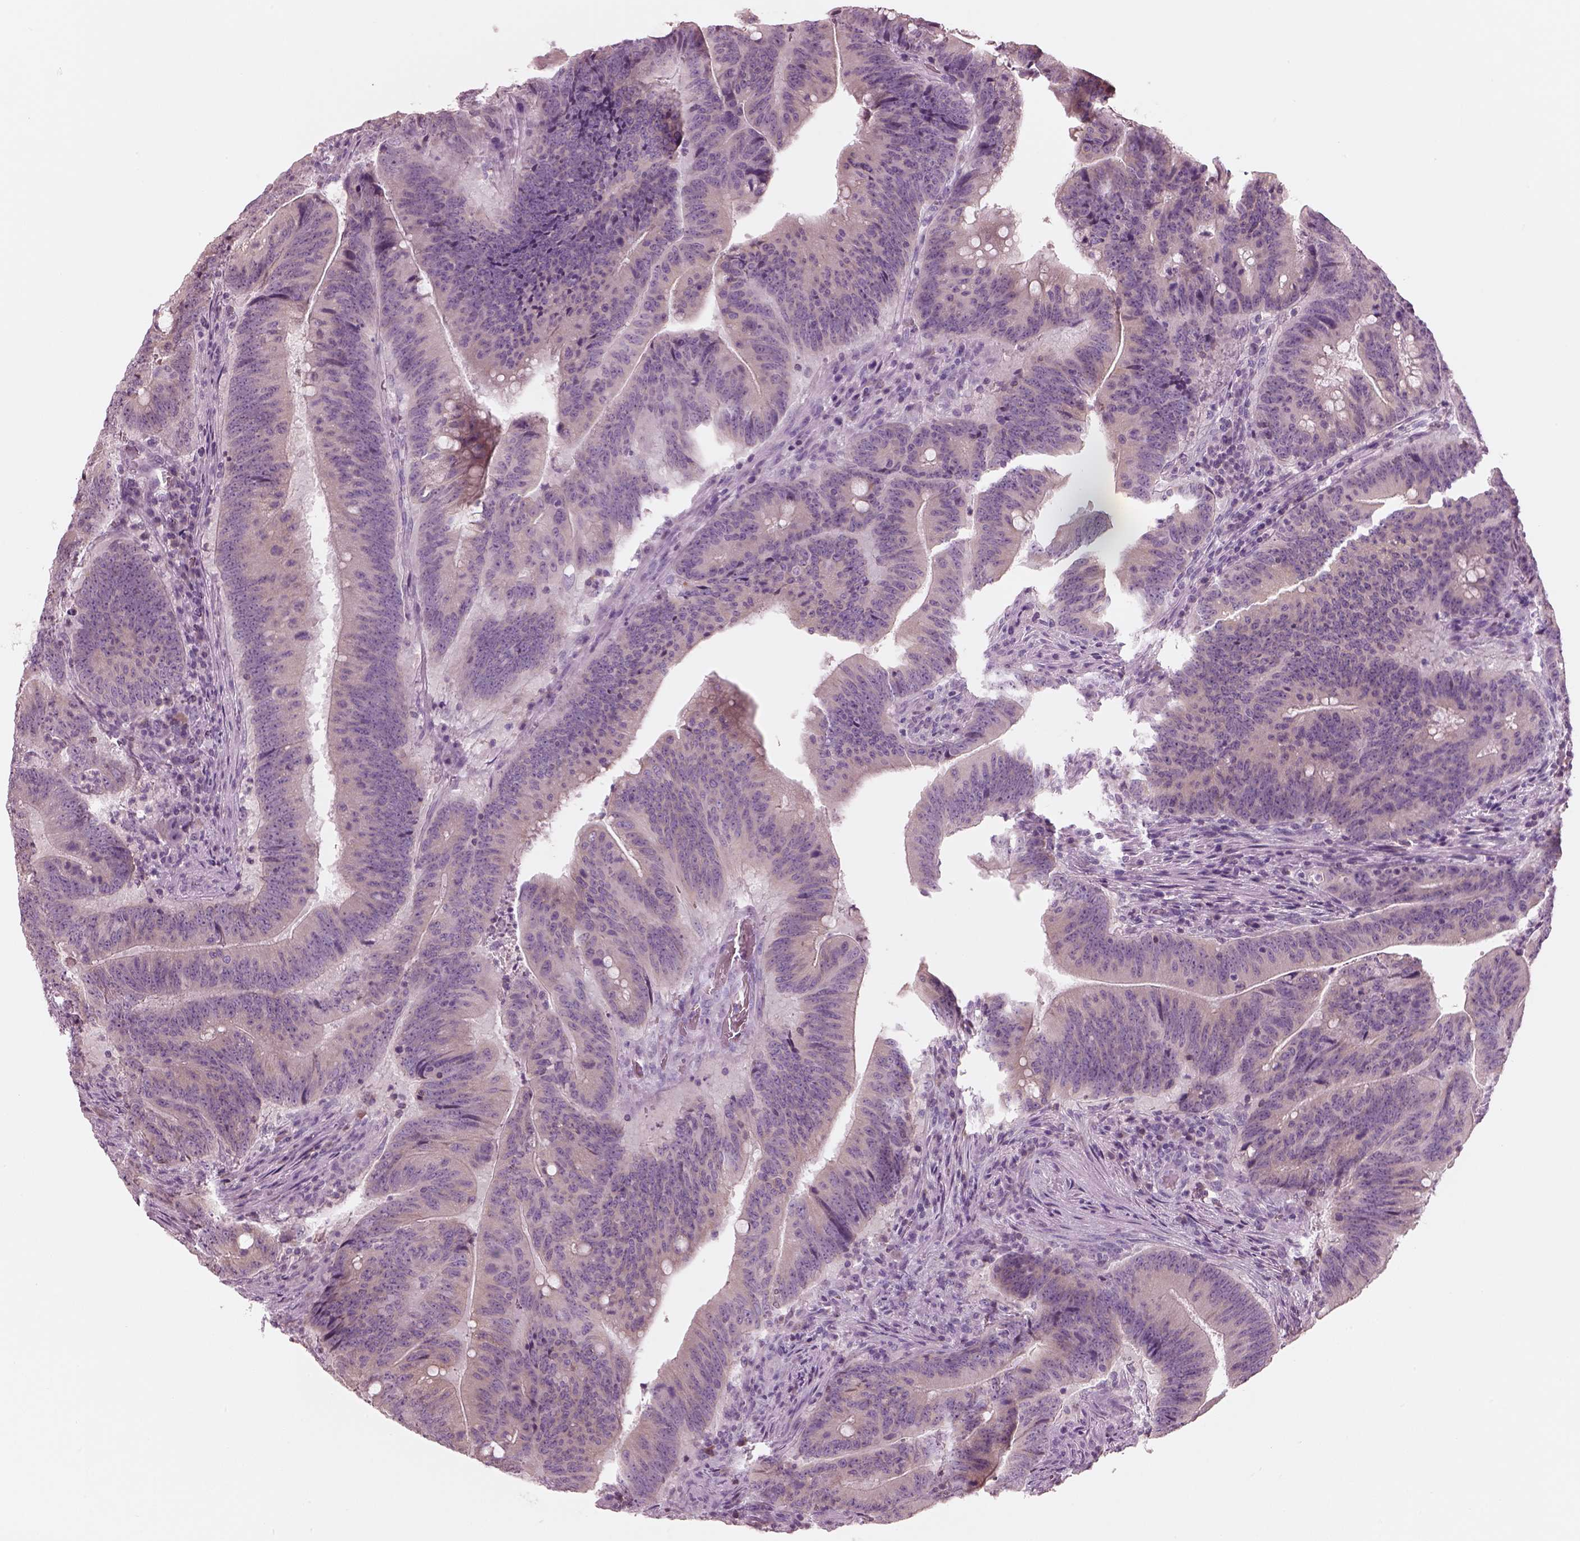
{"staining": {"intensity": "negative", "quantity": "none", "location": "none"}, "tissue": "colorectal cancer", "cell_type": "Tumor cells", "image_type": "cancer", "snomed": [{"axis": "morphology", "description": "Adenocarcinoma, NOS"}, {"axis": "topography", "description": "Colon"}], "caption": "The IHC photomicrograph has no significant expression in tumor cells of colorectal cancer tissue.", "gene": "SLC27A2", "patient": {"sex": "female", "age": 87}}